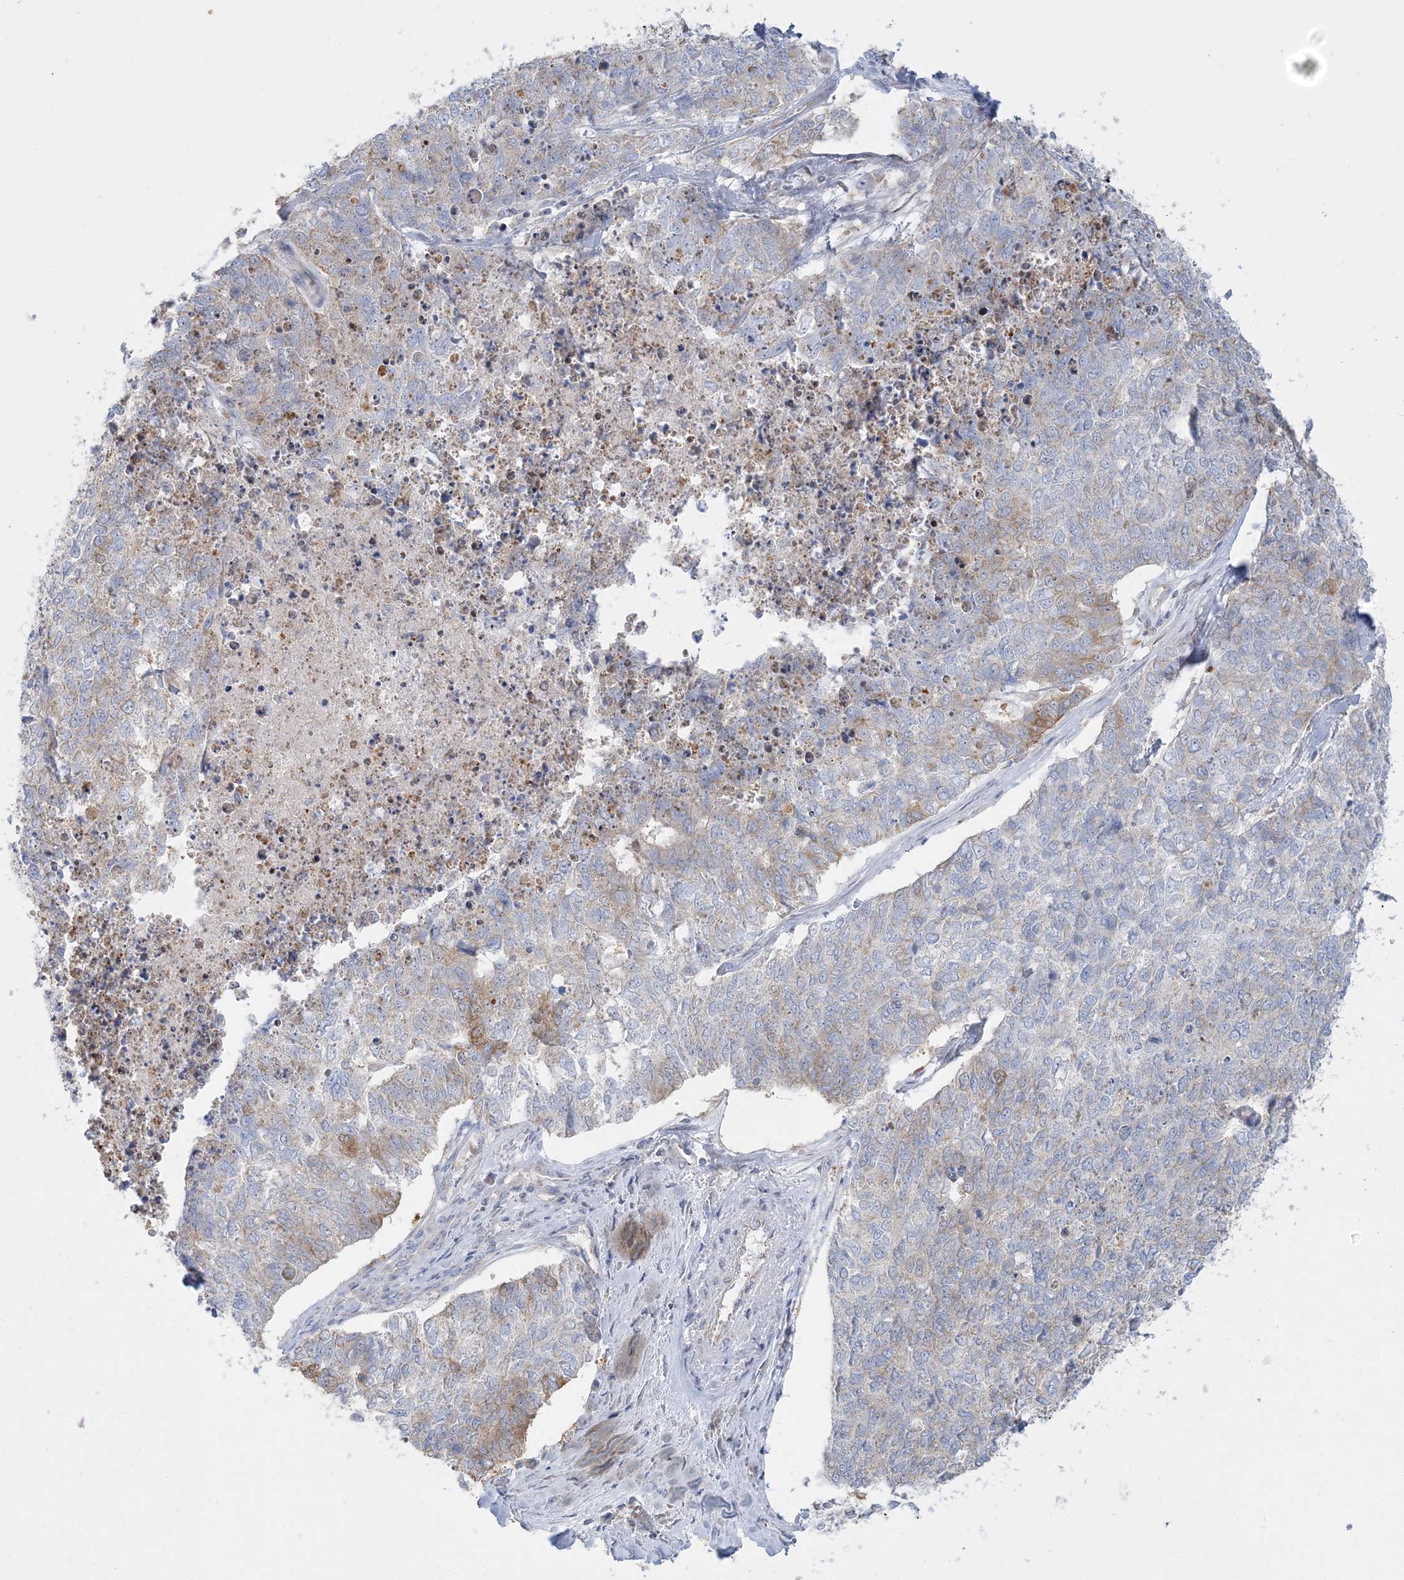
{"staining": {"intensity": "weak", "quantity": "<25%", "location": "cytoplasmic/membranous"}, "tissue": "cervical cancer", "cell_type": "Tumor cells", "image_type": "cancer", "snomed": [{"axis": "morphology", "description": "Squamous cell carcinoma, NOS"}, {"axis": "topography", "description": "Cervix"}], "caption": "A histopathology image of cervical cancer stained for a protein exhibits no brown staining in tumor cells.", "gene": "TBC1D14", "patient": {"sex": "female", "age": 63}}